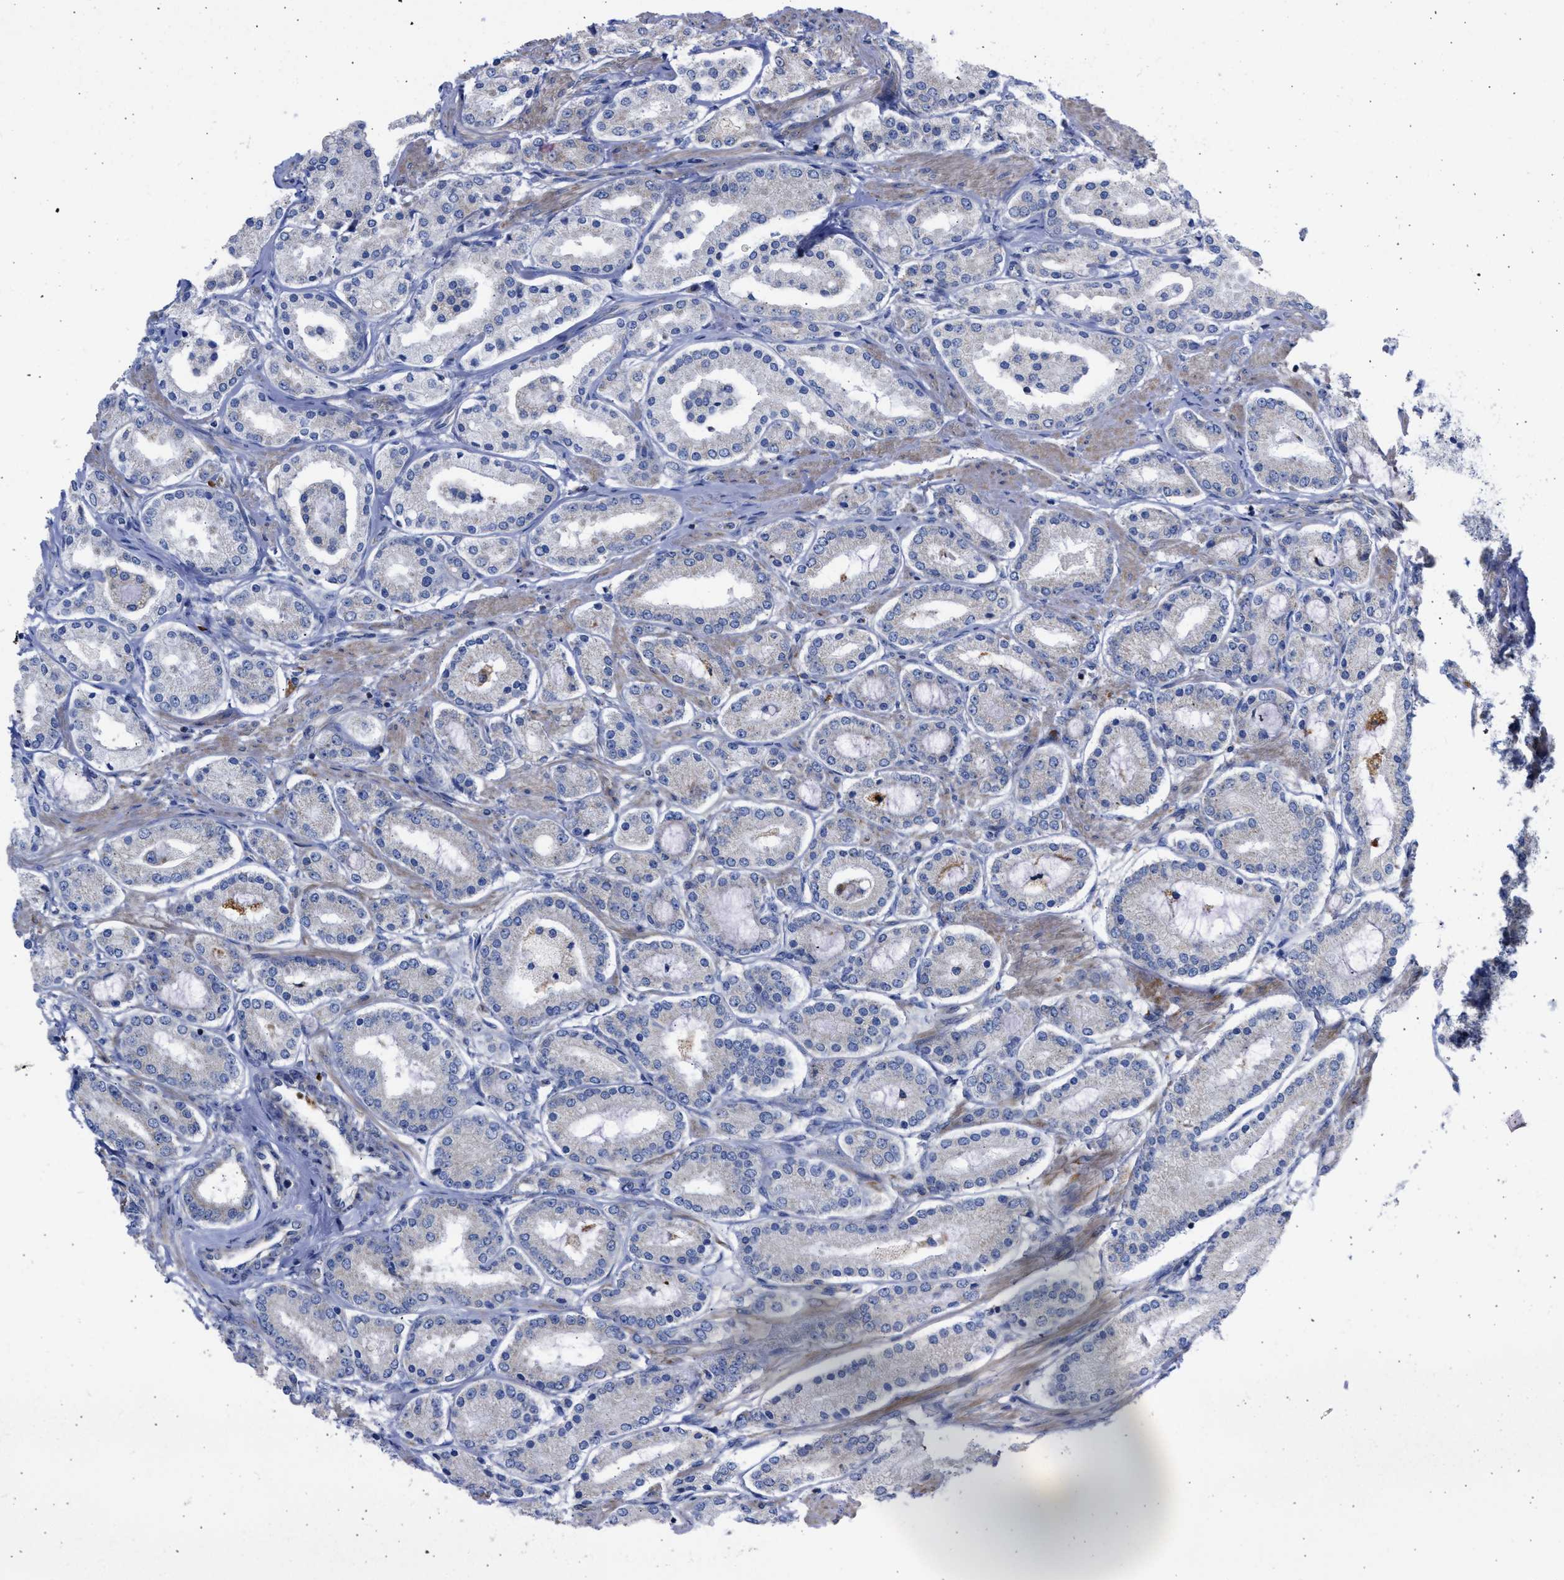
{"staining": {"intensity": "negative", "quantity": "none", "location": "none"}, "tissue": "prostate cancer", "cell_type": "Tumor cells", "image_type": "cancer", "snomed": [{"axis": "morphology", "description": "Adenocarcinoma, Low grade"}, {"axis": "topography", "description": "Prostate"}], "caption": "IHC of human prostate adenocarcinoma (low-grade) demonstrates no positivity in tumor cells.", "gene": "BTG3", "patient": {"sex": "male", "age": 63}}